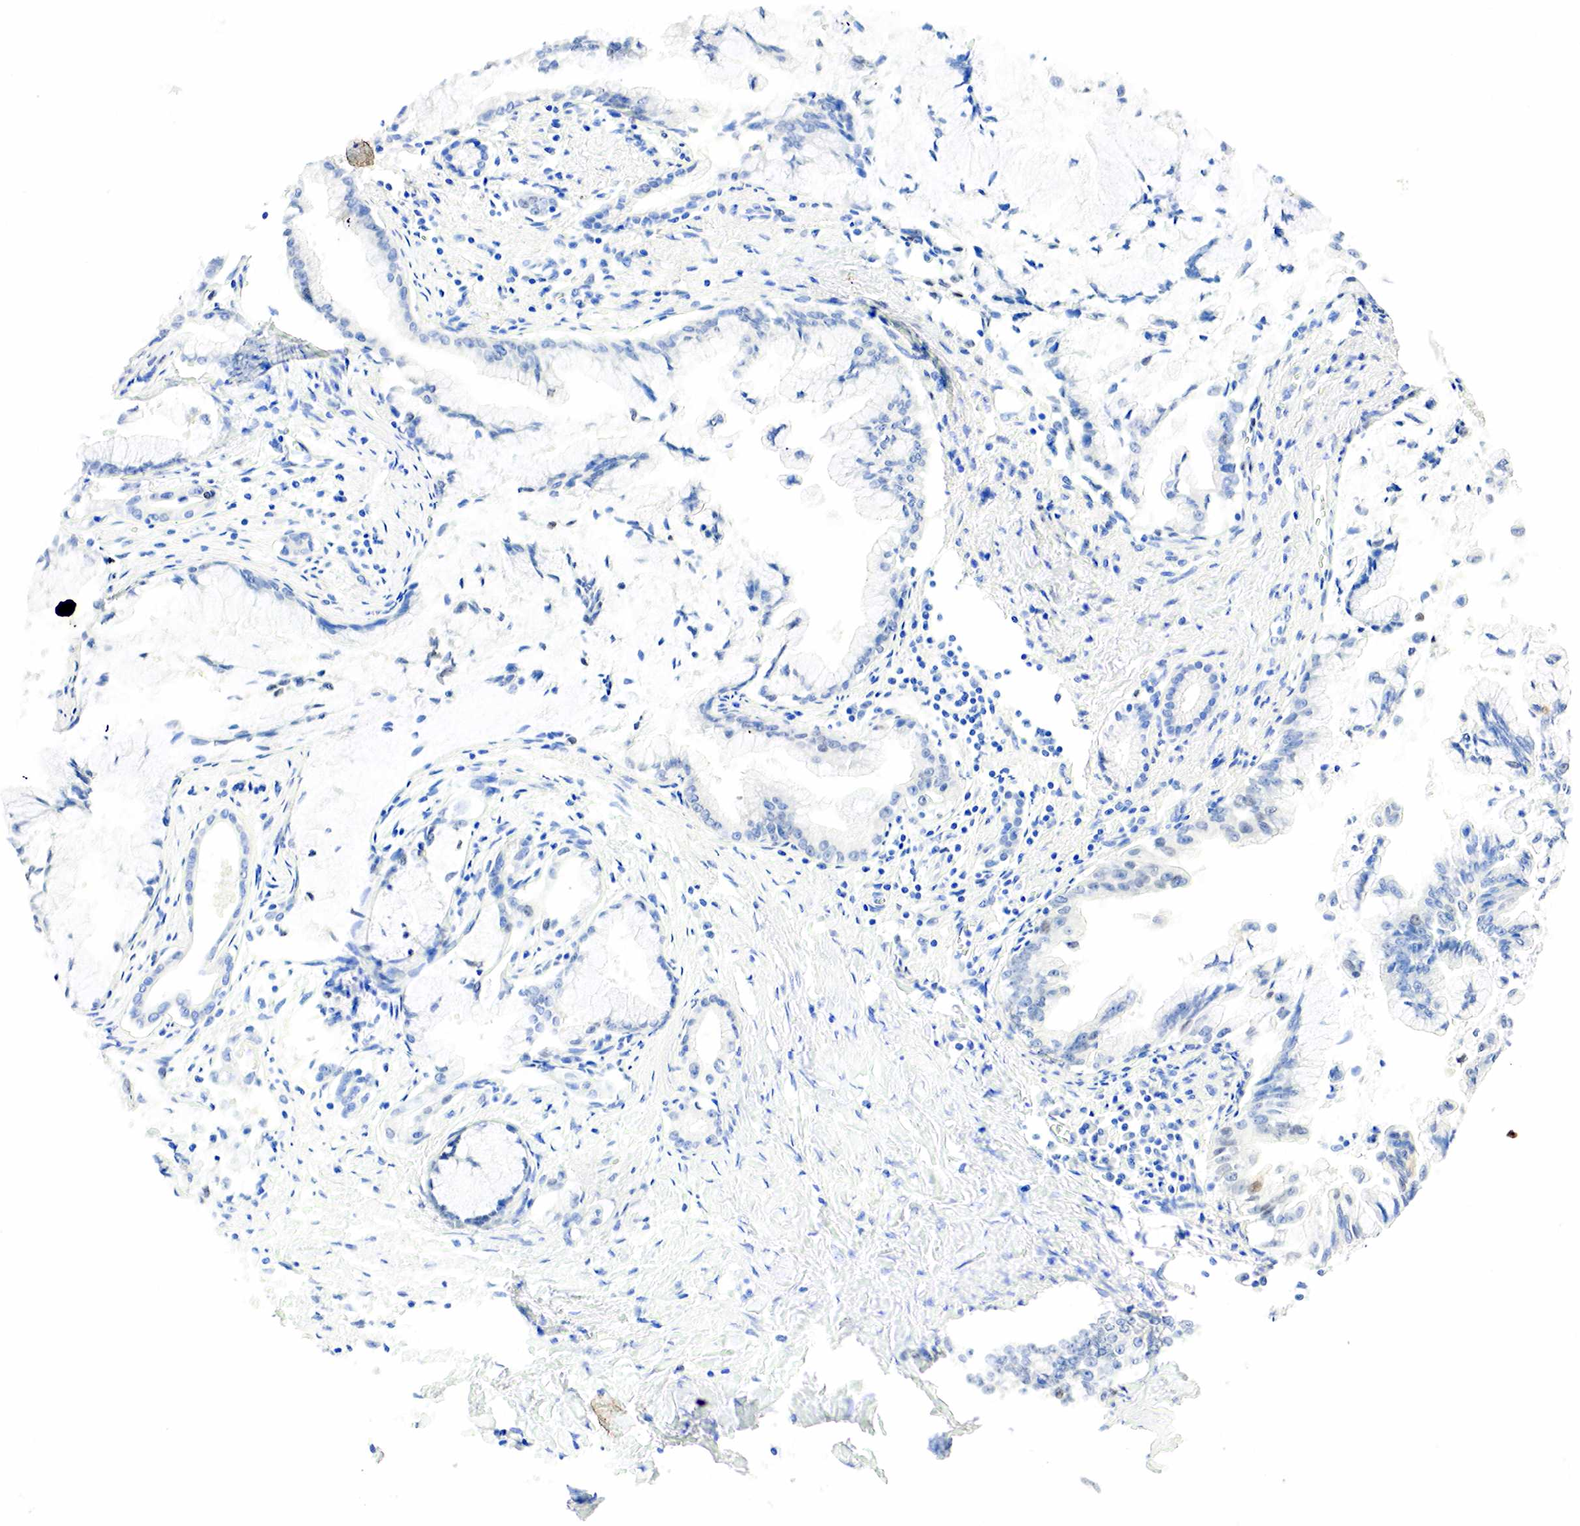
{"staining": {"intensity": "negative", "quantity": "none", "location": "none"}, "tissue": "pancreatic cancer", "cell_type": "Tumor cells", "image_type": "cancer", "snomed": [{"axis": "morphology", "description": "Adenocarcinoma, NOS"}, {"axis": "topography", "description": "Pancreas"}], "caption": "DAB immunohistochemical staining of human pancreatic cancer displays no significant expression in tumor cells. (Stains: DAB immunohistochemistry with hematoxylin counter stain, Microscopy: brightfield microscopy at high magnification).", "gene": "PGR", "patient": {"sex": "male", "age": 59}}